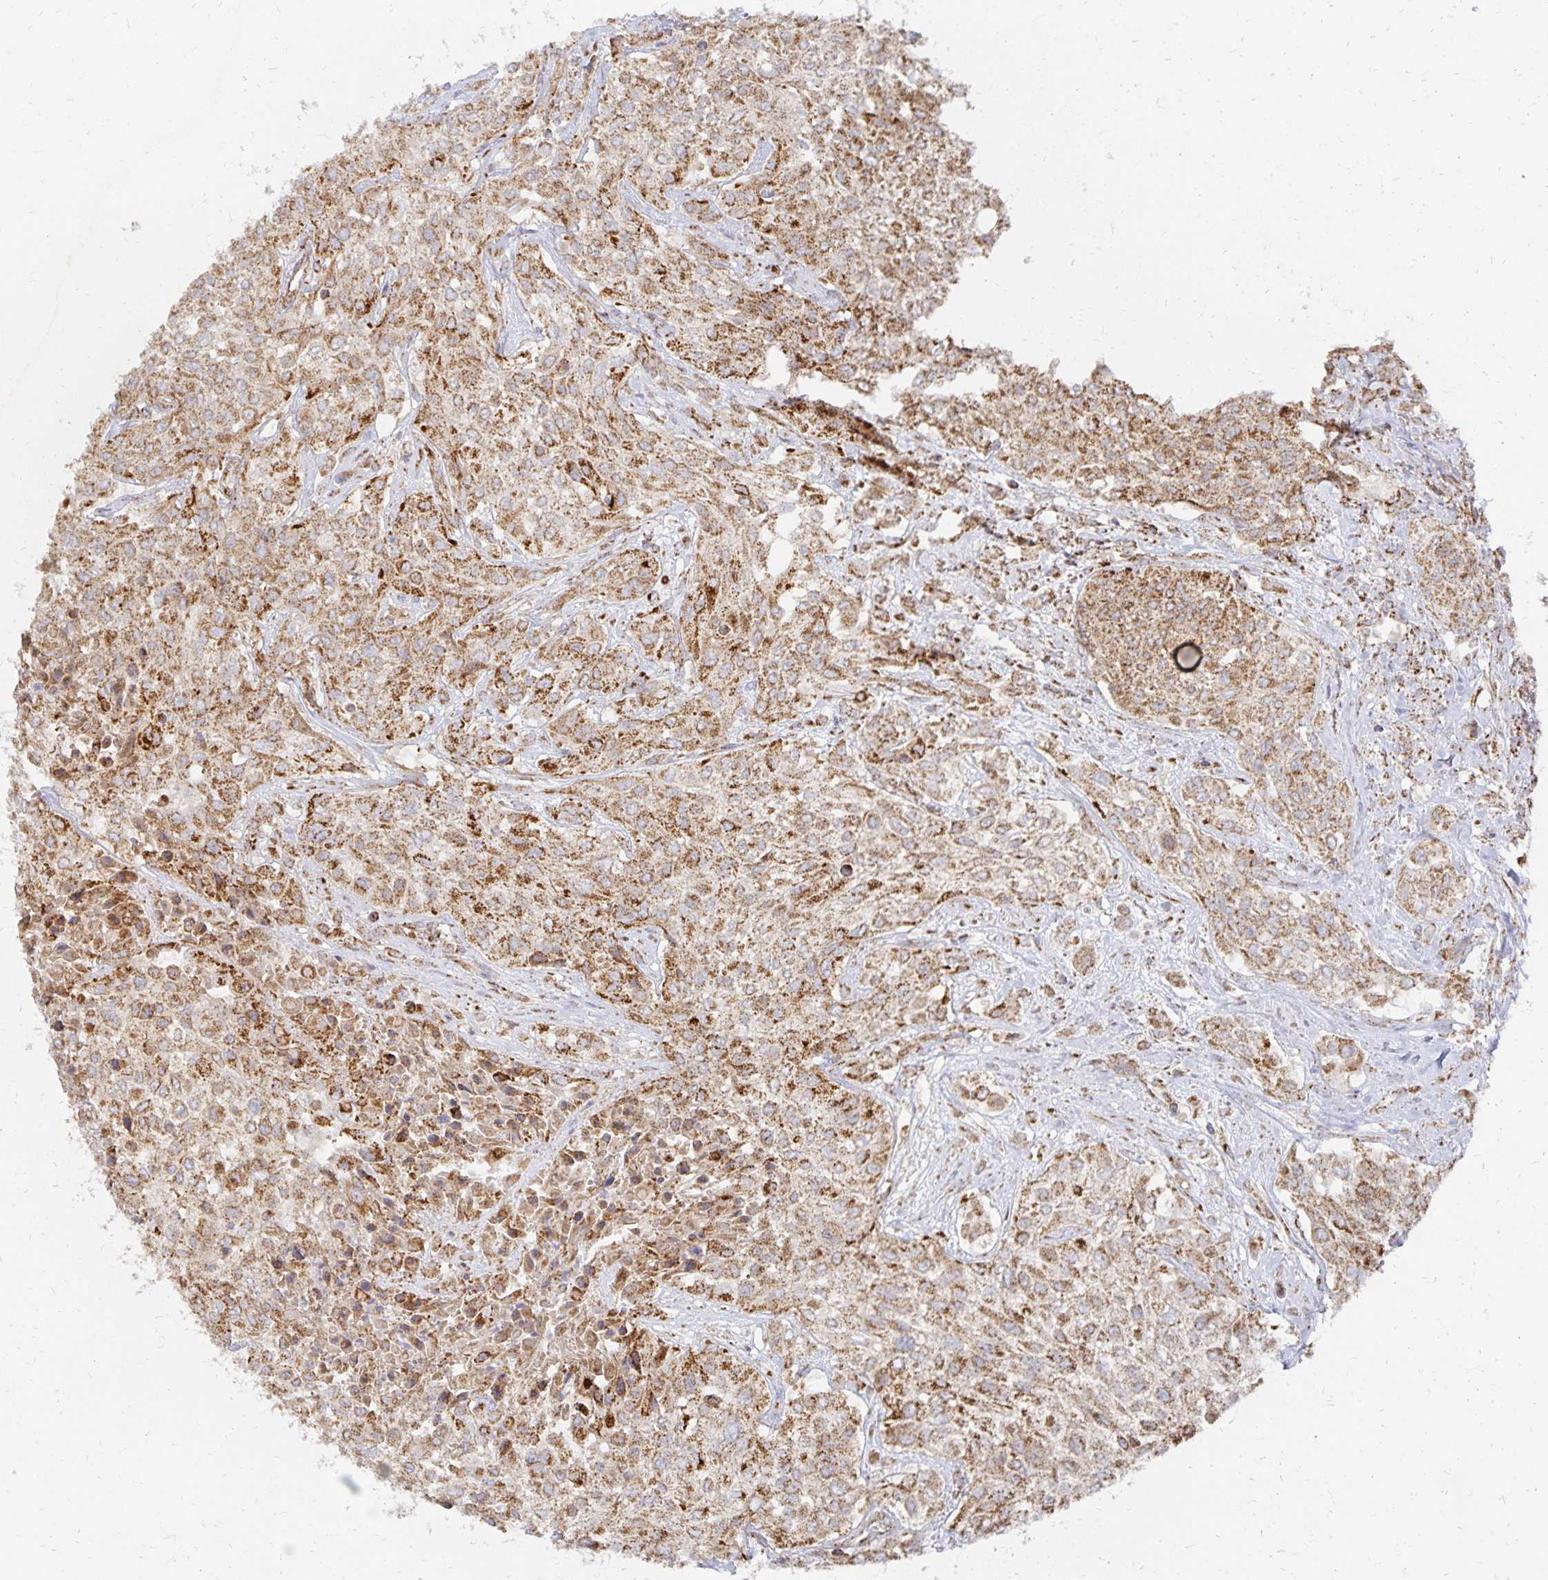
{"staining": {"intensity": "moderate", "quantity": ">75%", "location": "cytoplasmic/membranous"}, "tissue": "urothelial cancer", "cell_type": "Tumor cells", "image_type": "cancer", "snomed": [{"axis": "morphology", "description": "Urothelial carcinoma, High grade"}, {"axis": "topography", "description": "Urinary bladder"}], "caption": "A photomicrograph of high-grade urothelial carcinoma stained for a protein displays moderate cytoplasmic/membranous brown staining in tumor cells.", "gene": "STOML2", "patient": {"sex": "male", "age": 57}}